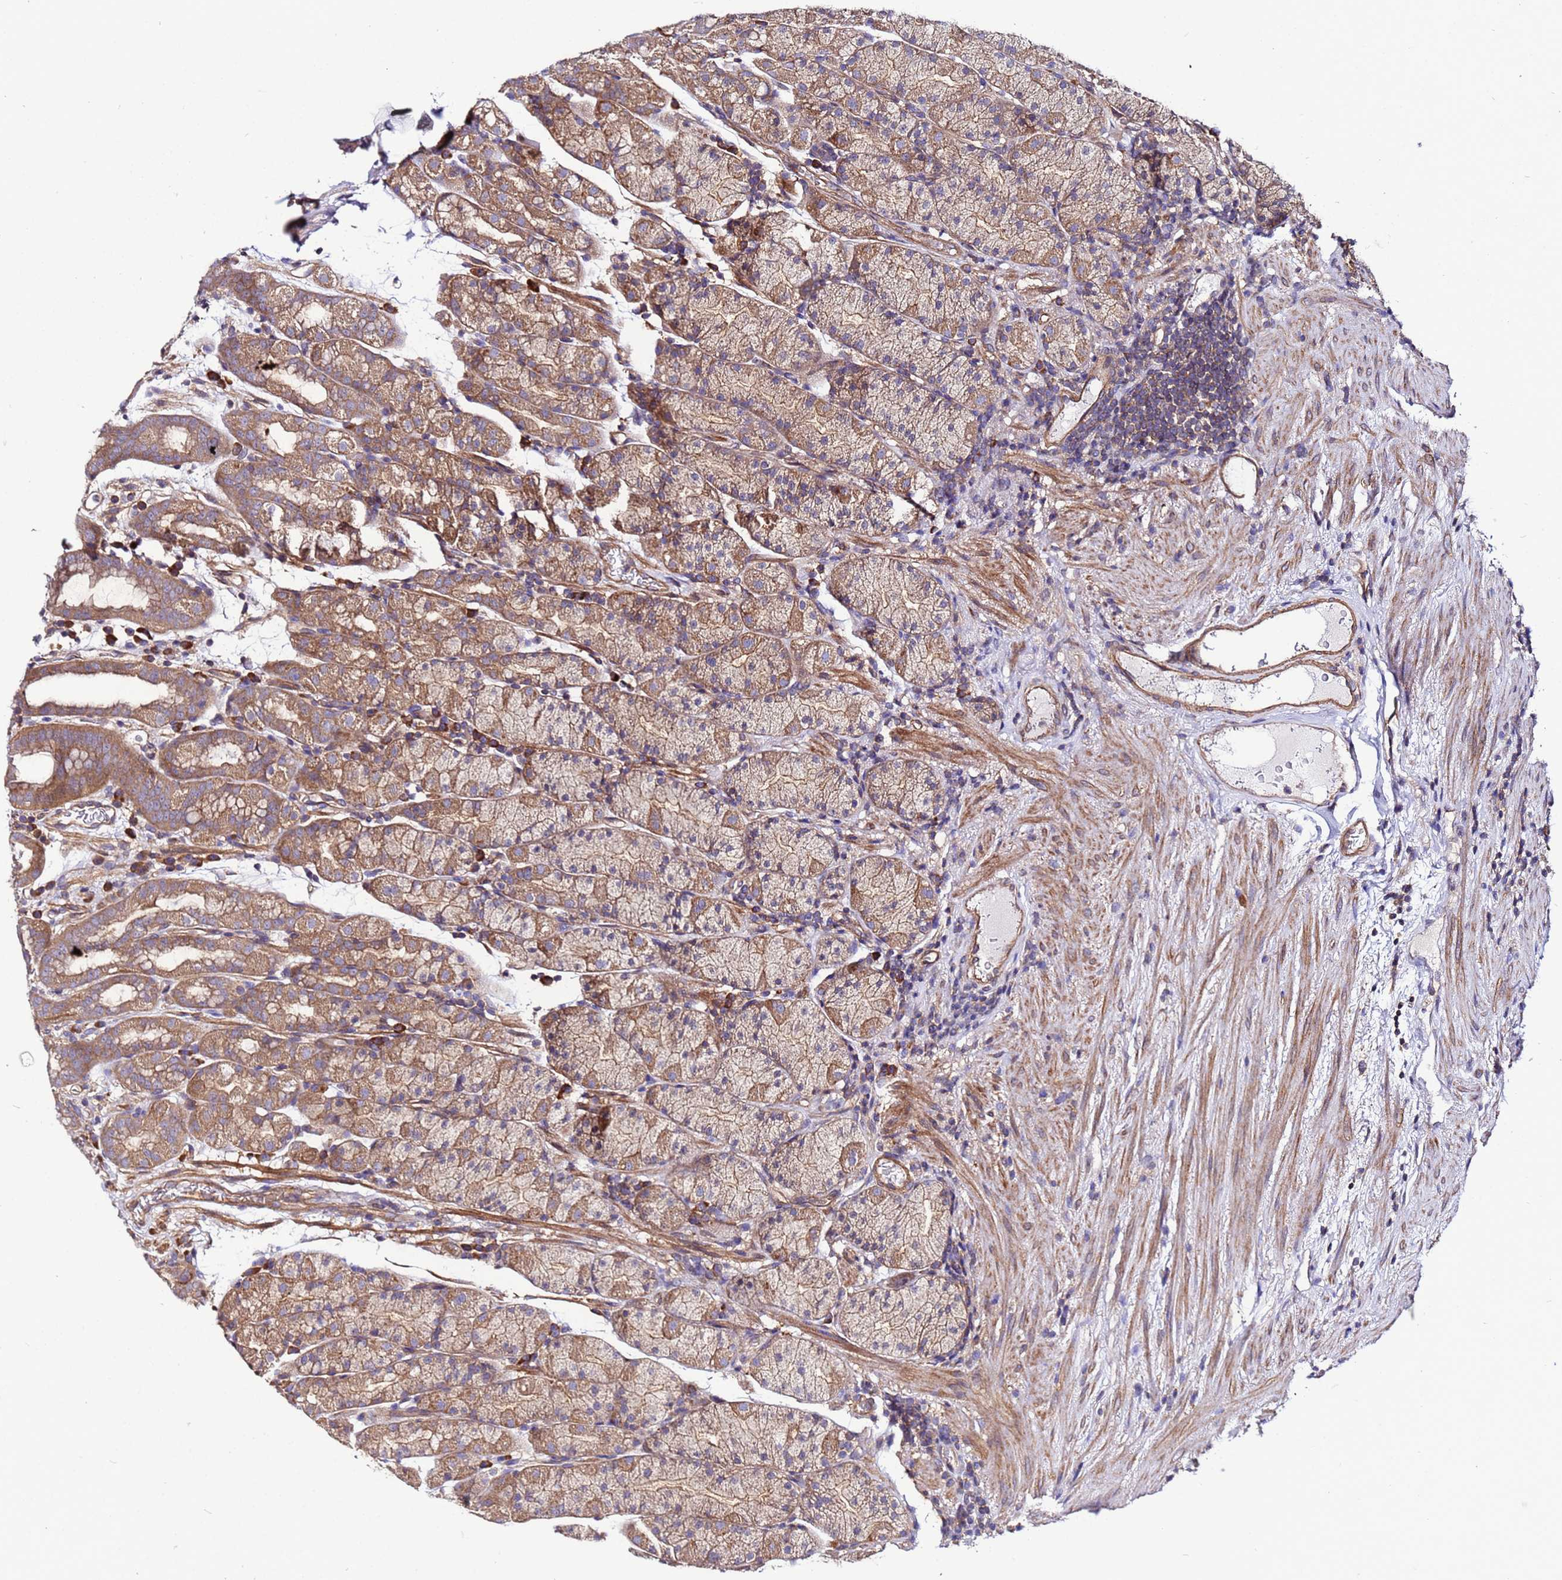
{"staining": {"intensity": "moderate", "quantity": ">75%", "location": "cytoplasmic/membranous"}, "tissue": "stomach", "cell_type": "Glandular cells", "image_type": "normal", "snomed": [{"axis": "morphology", "description": "Normal tissue, NOS"}, {"axis": "topography", "description": "Stomach, upper"}, {"axis": "topography", "description": "Stomach, lower"}, {"axis": "topography", "description": "Small intestine"}], "caption": "IHC of normal stomach exhibits medium levels of moderate cytoplasmic/membranous positivity in about >75% of glandular cells. IHC stains the protein in brown and the nuclei are stained blue.", "gene": "STK38L", "patient": {"sex": "male", "age": 68}}